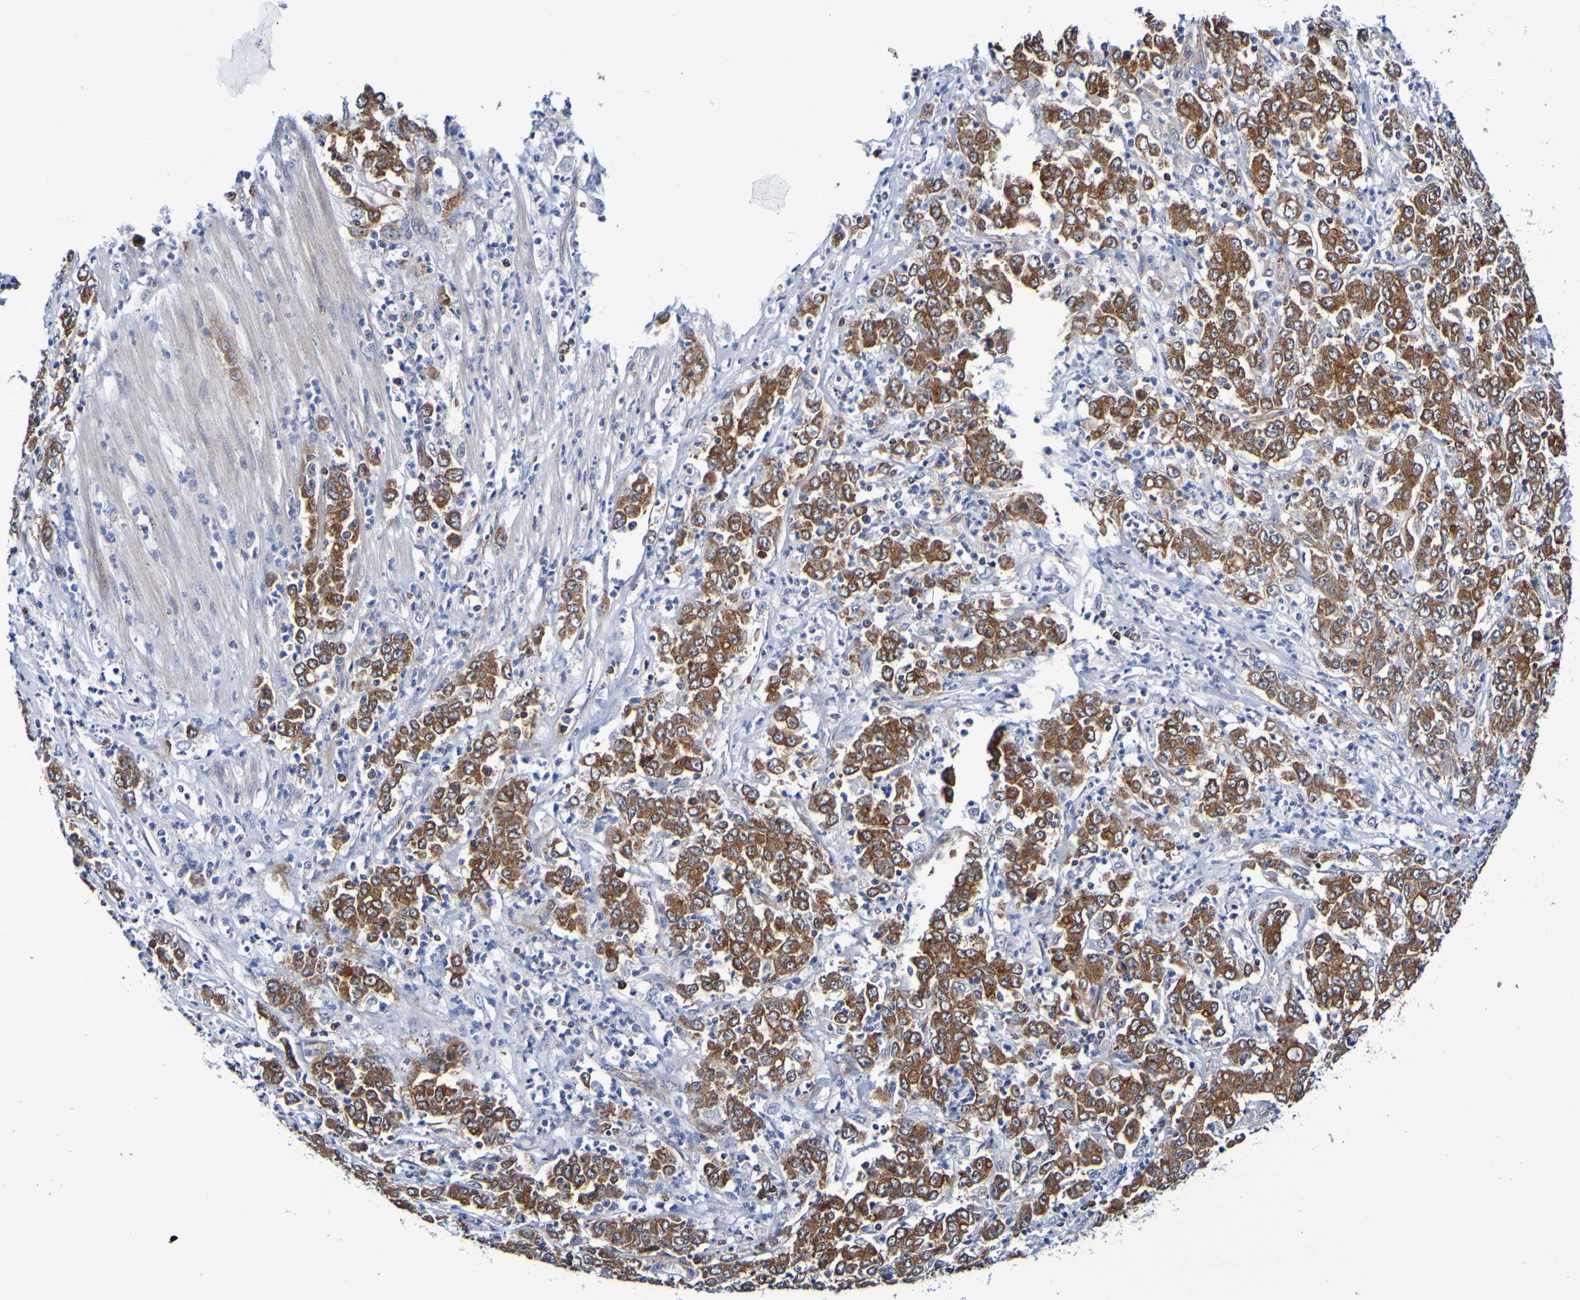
{"staining": {"intensity": "strong", "quantity": ">75%", "location": "cytoplasmic/membranous"}, "tissue": "stomach cancer", "cell_type": "Tumor cells", "image_type": "cancer", "snomed": [{"axis": "morphology", "description": "Adenocarcinoma, NOS"}, {"axis": "topography", "description": "Stomach, lower"}], "caption": "Human stomach adenocarcinoma stained with a protein marker shows strong staining in tumor cells.", "gene": "GJB1", "patient": {"sex": "female", "age": 71}}